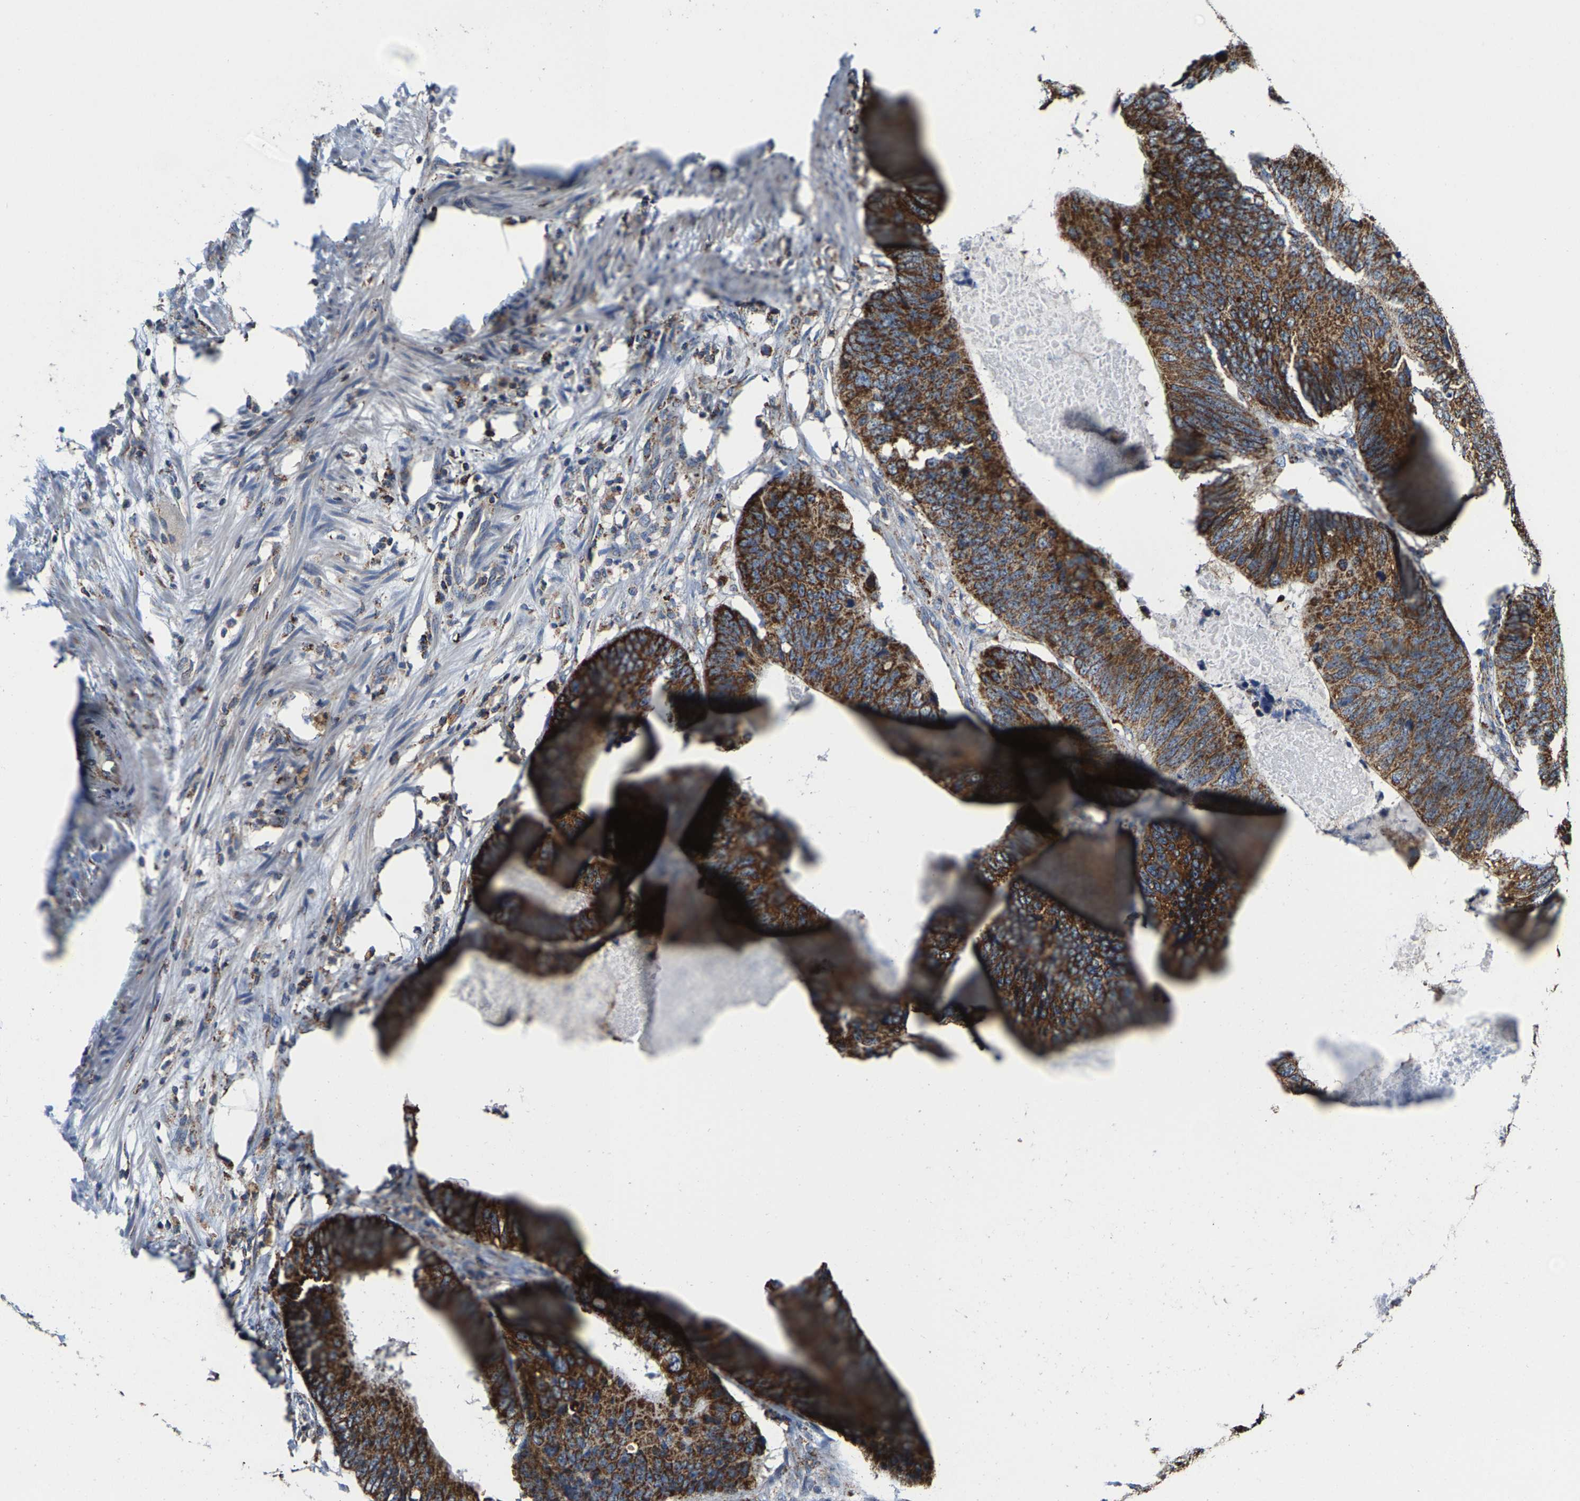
{"staining": {"intensity": "strong", "quantity": ">75%", "location": "cytoplasmic/membranous"}, "tissue": "colorectal cancer", "cell_type": "Tumor cells", "image_type": "cancer", "snomed": [{"axis": "morphology", "description": "Adenocarcinoma, NOS"}, {"axis": "topography", "description": "Colon"}], "caption": "A brown stain shows strong cytoplasmic/membranous staining of a protein in human colorectal cancer (adenocarcinoma) tumor cells.", "gene": "SHMT2", "patient": {"sex": "male", "age": 56}}